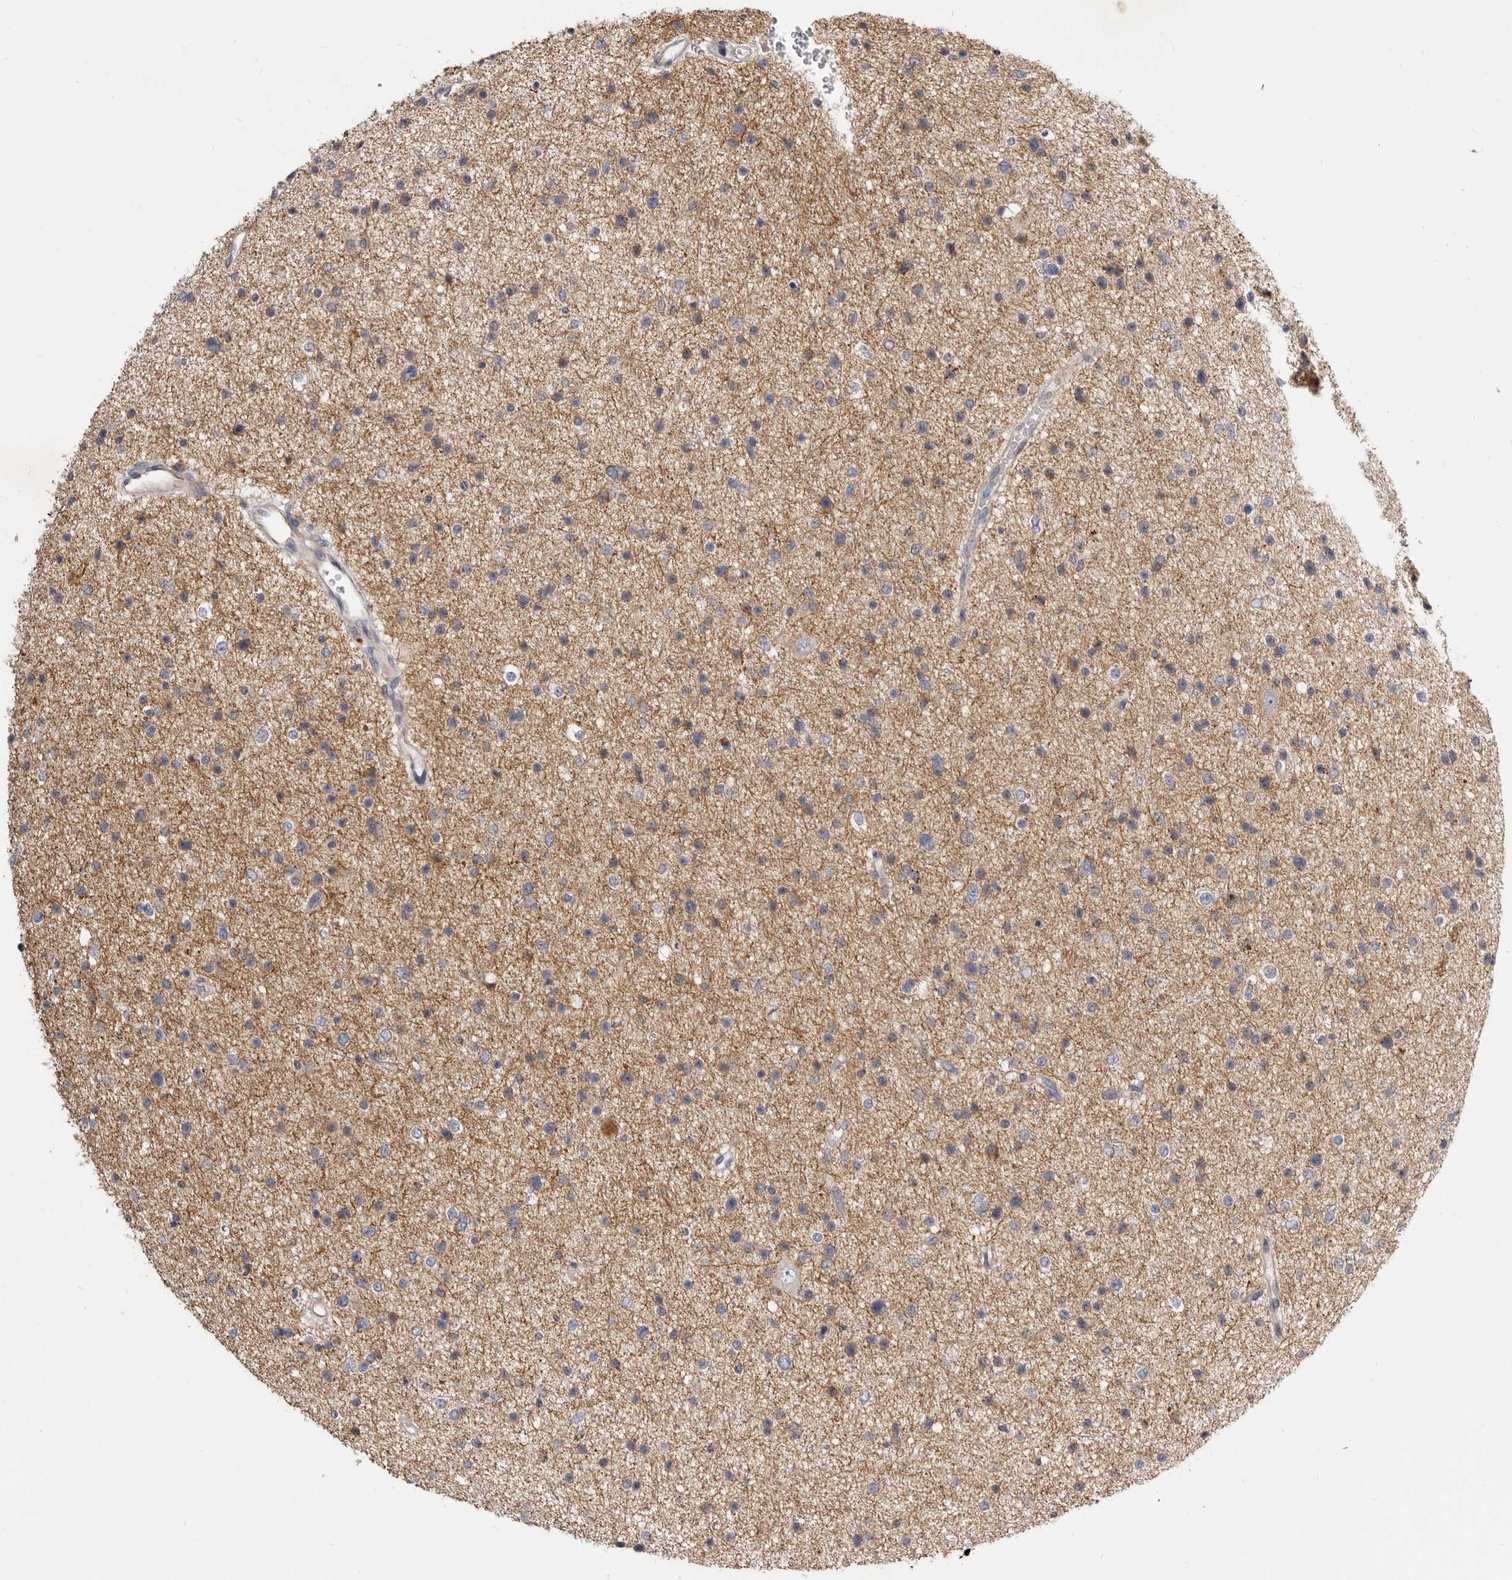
{"staining": {"intensity": "moderate", "quantity": "25%-75%", "location": "cytoplasmic/membranous"}, "tissue": "glioma", "cell_type": "Tumor cells", "image_type": "cancer", "snomed": [{"axis": "morphology", "description": "Glioma, malignant, Low grade"}, {"axis": "topography", "description": "Brain"}], "caption": "Immunohistochemical staining of human malignant glioma (low-grade) exhibits medium levels of moderate cytoplasmic/membranous expression in about 25%-75% of tumor cells. The staining was performed using DAB (3,3'-diaminobenzidine) to visualize the protein expression in brown, while the nuclei were stained in blue with hematoxylin (Magnification: 20x).", "gene": "SMC4", "patient": {"sex": "female", "age": 37}}